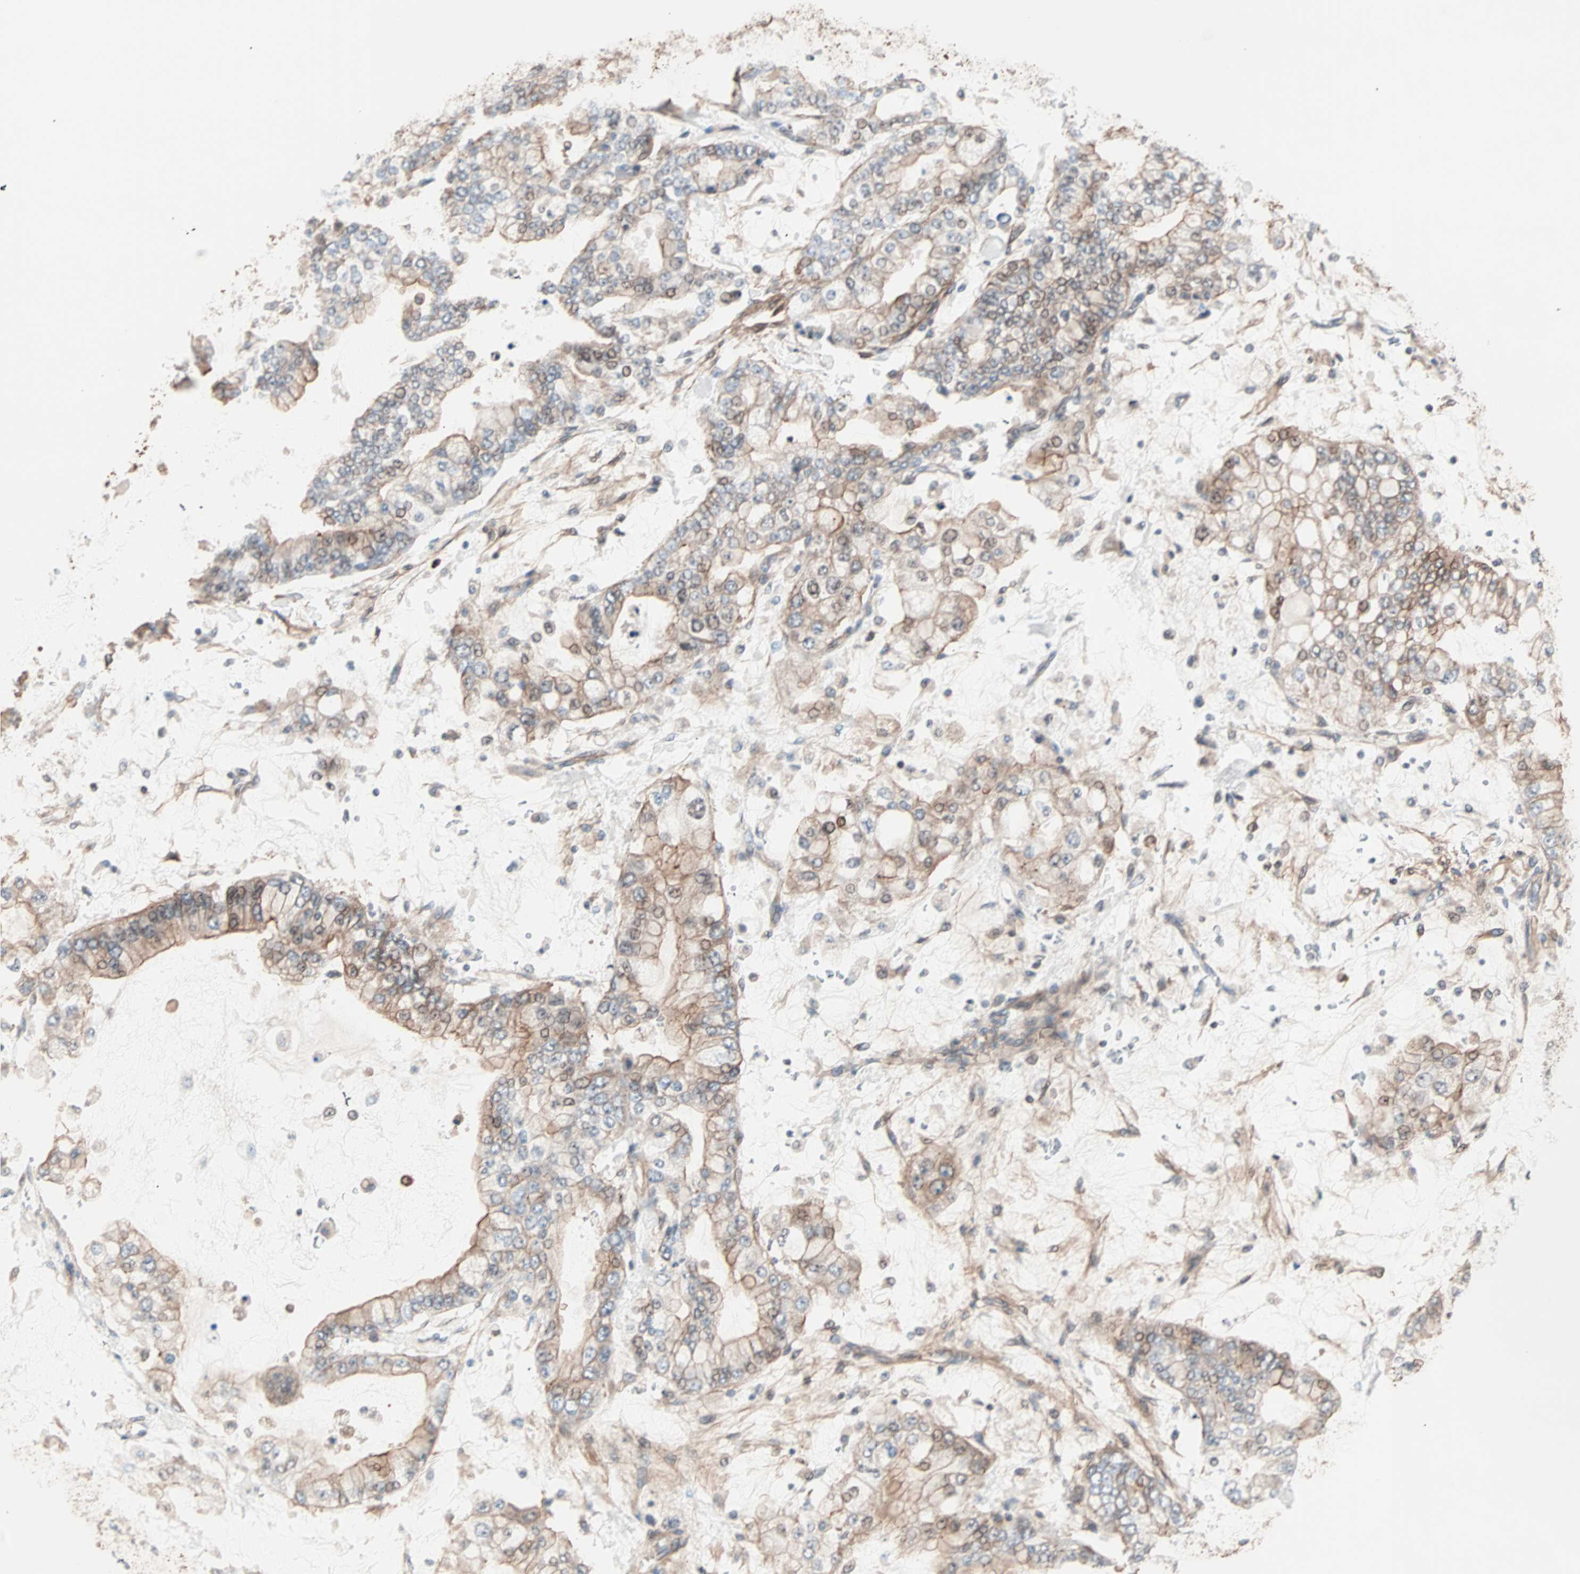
{"staining": {"intensity": "weak", "quantity": "25%-75%", "location": "cytoplasmic/membranous,nuclear"}, "tissue": "stomach cancer", "cell_type": "Tumor cells", "image_type": "cancer", "snomed": [{"axis": "morphology", "description": "Normal tissue, NOS"}, {"axis": "morphology", "description": "Adenocarcinoma, NOS"}, {"axis": "topography", "description": "Stomach, upper"}, {"axis": "topography", "description": "Stomach"}], "caption": "High-magnification brightfield microscopy of adenocarcinoma (stomach) stained with DAB (brown) and counterstained with hematoxylin (blue). tumor cells exhibit weak cytoplasmic/membranous and nuclear positivity is appreciated in about25%-75% of cells. (brown staining indicates protein expression, while blue staining denotes nuclei).", "gene": "ALG5", "patient": {"sex": "male", "age": 76}}